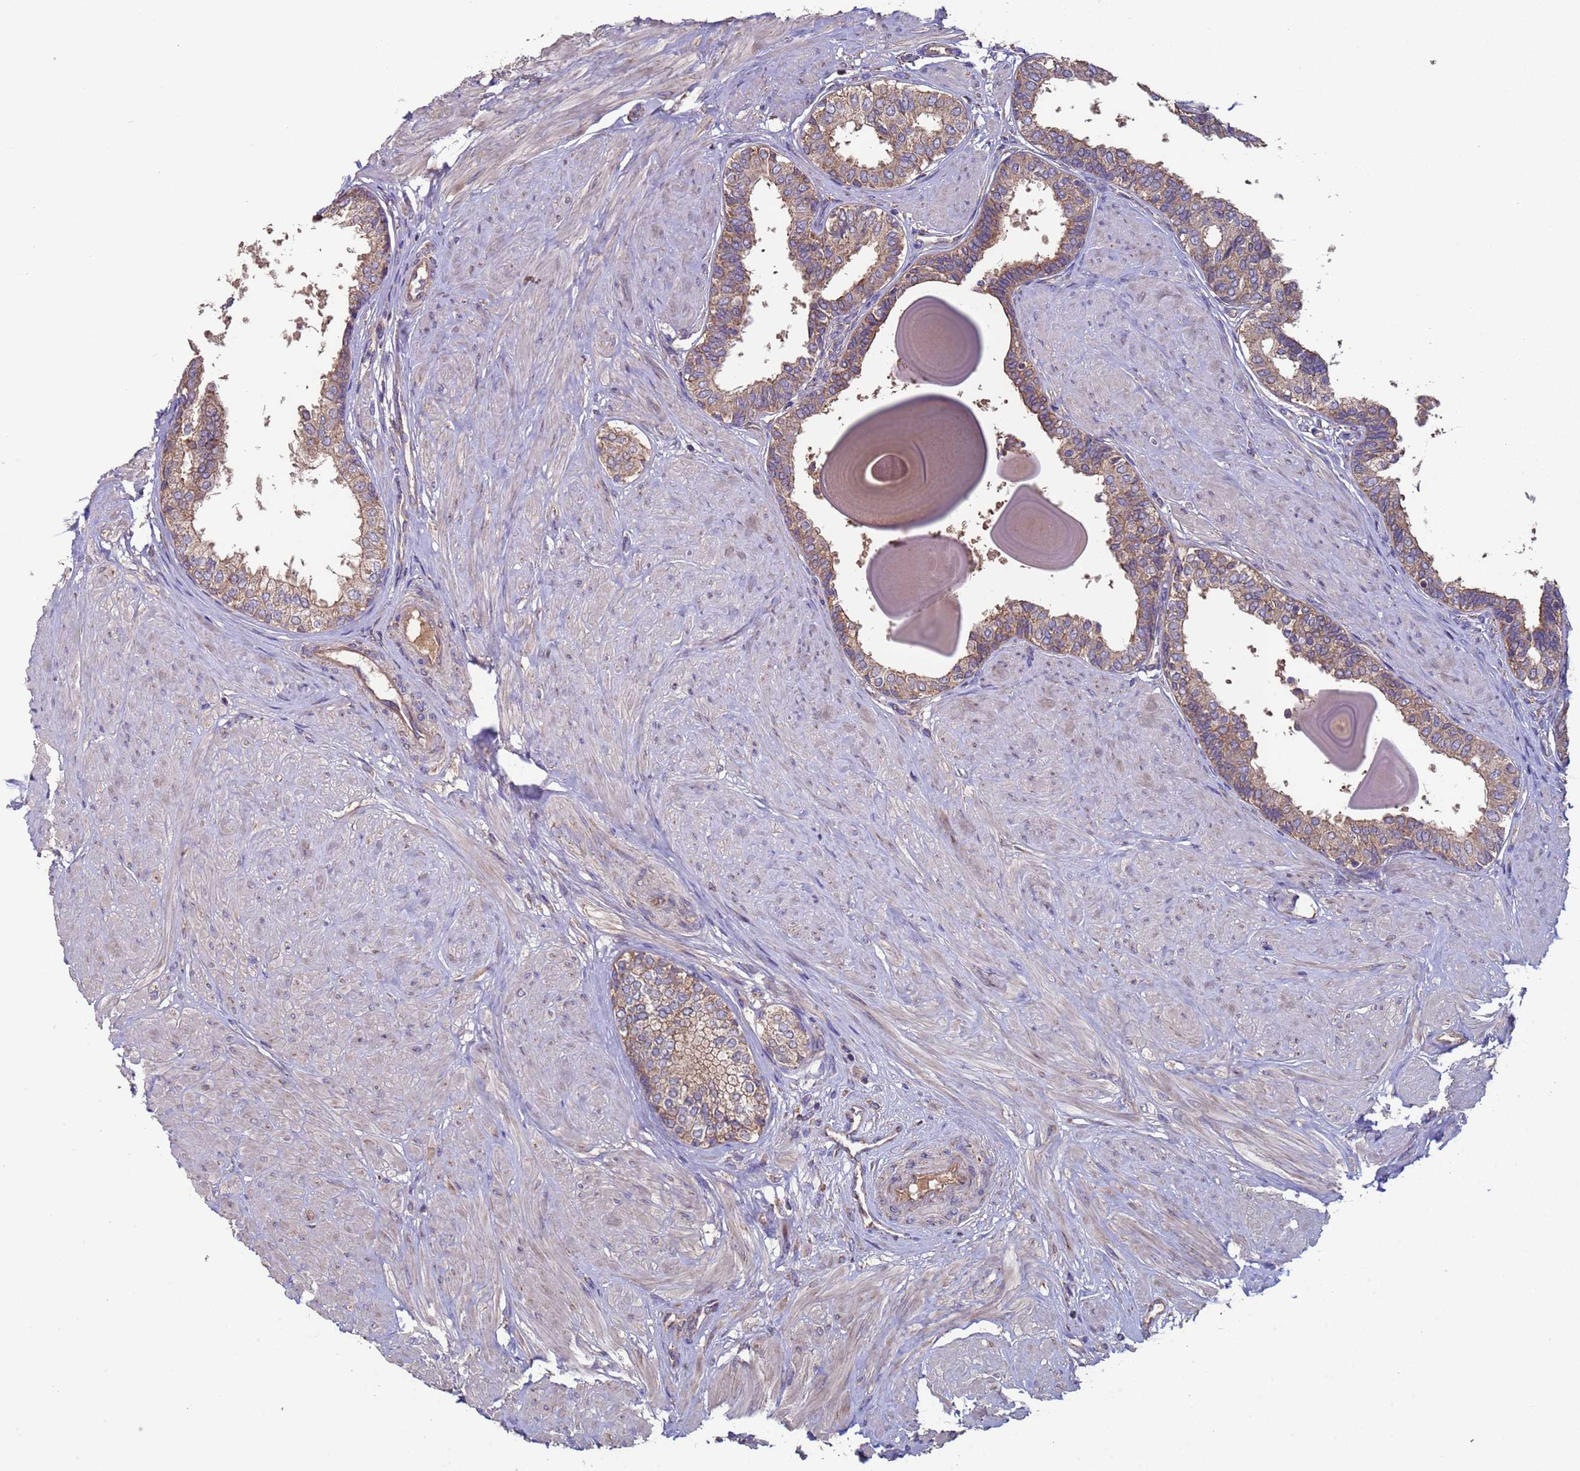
{"staining": {"intensity": "weak", "quantity": "25%-75%", "location": "cytoplasmic/membranous"}, "tissue": "prostate", "cell_type": "Glandular cells", "image_type": "normal", "snomed": [{"axis": "morphology", "description": "Normal tissue, NOS"}, {"axis": "topography", "description": "Prostate"}], "caption": "An immunohistochemistry photomicrograph of normal tissue is shown. Protein staining in brown highlights weak cytoplasmic/membranous positivity in prostate within glandular cells.", "gene": "EEF1AKMT1", "patient": {"sex": "male", "age": 48}}